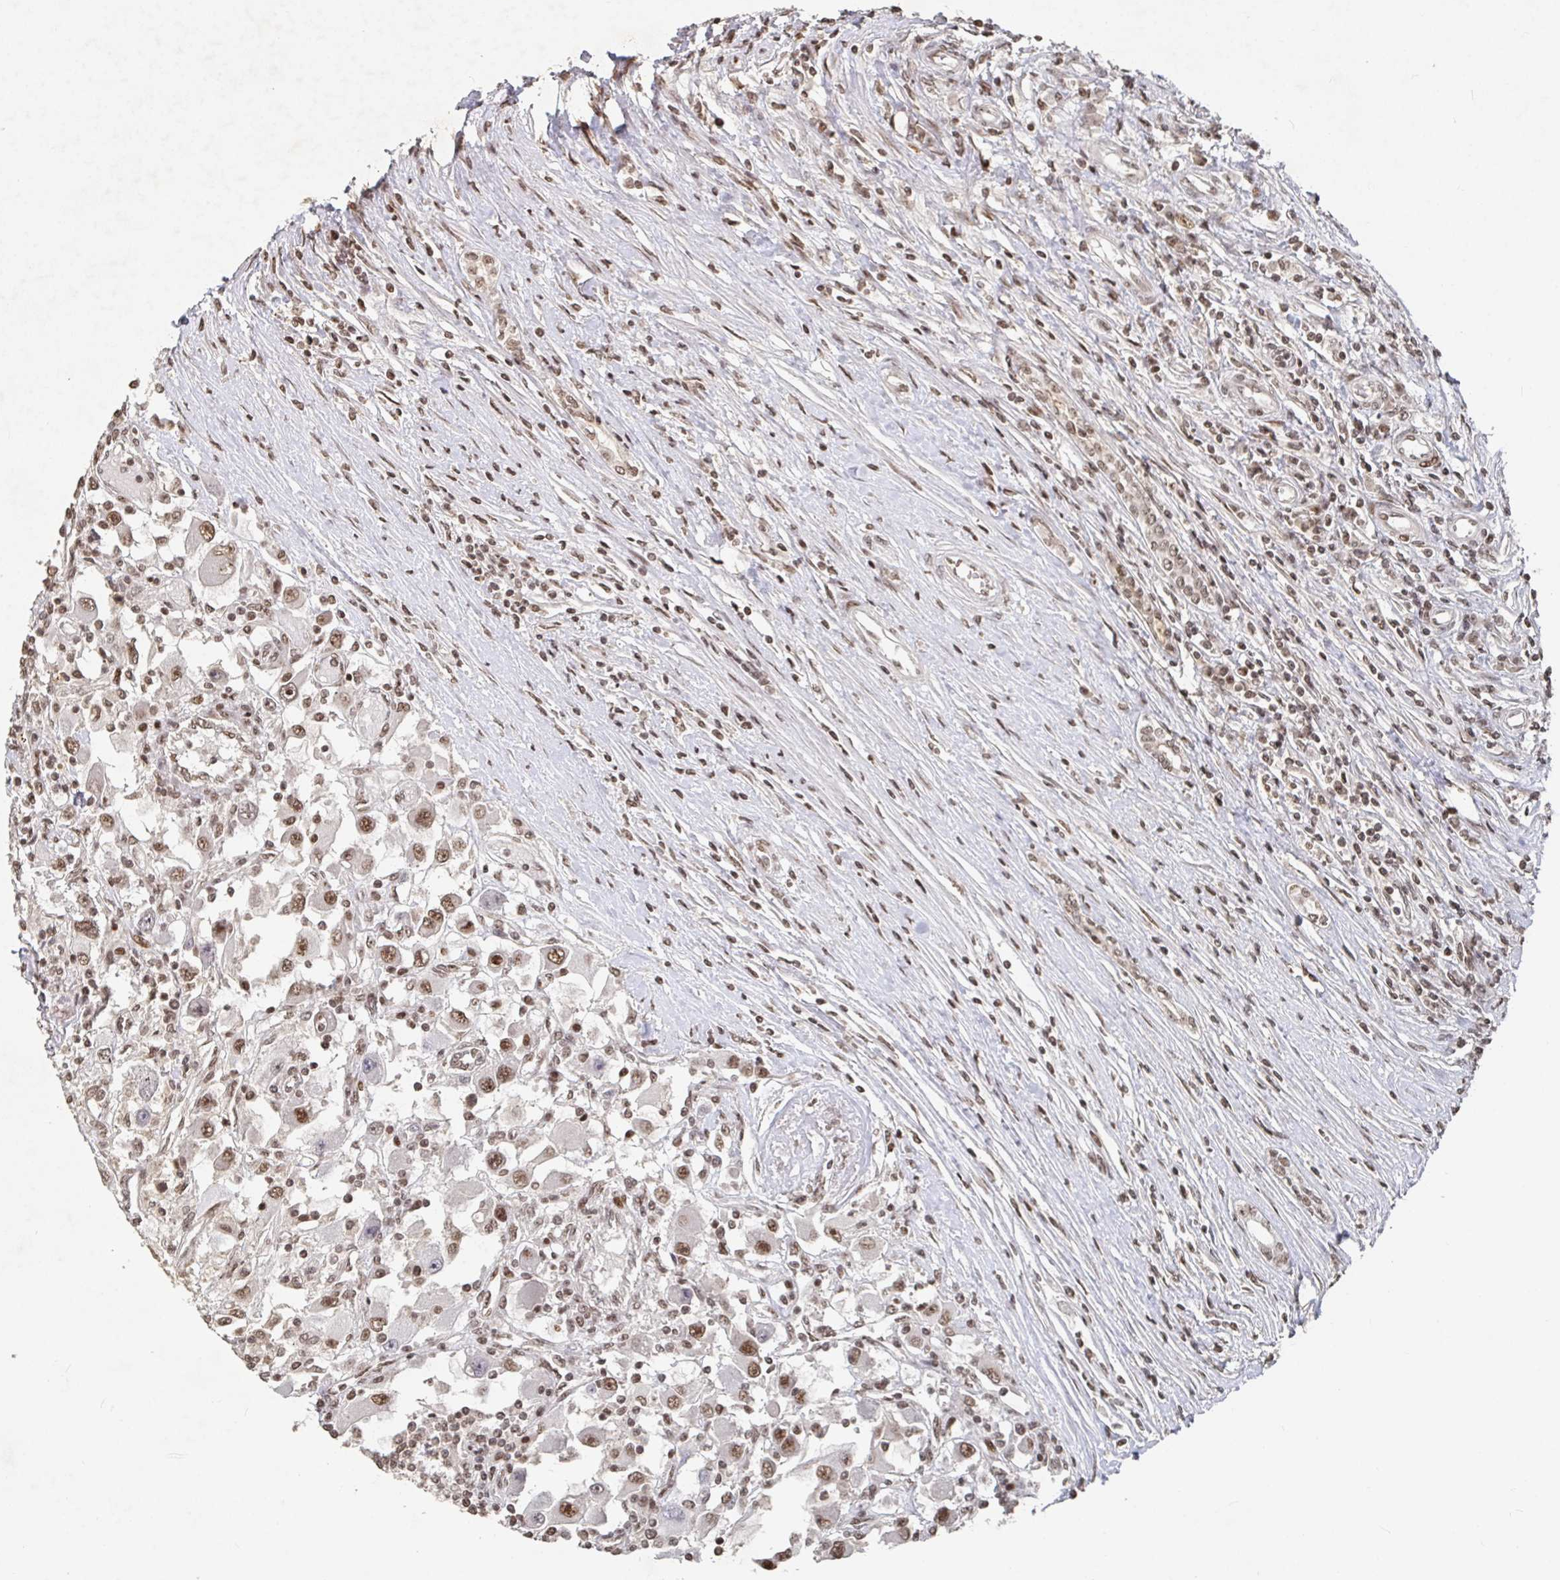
{"staining": {"intensity": "moderate", "quantity": ">75%", "location": "nuclear"}, "tissue": "renal cancer", "cell_type": "Tumor cells", "image_type": "cancer", "snomed": [{"axis": "morphology", "description": "Adenocarcinoma, NOS"}, {"axis": "topography", "description": "Kidney"}], "caption": "Renal cancer stained with IHC exhibits moderate nuclear expression in approximately >75% of tumor cells.", "gene": "ZDHHC12", "patient": {"sex": "female", "age": 67}}